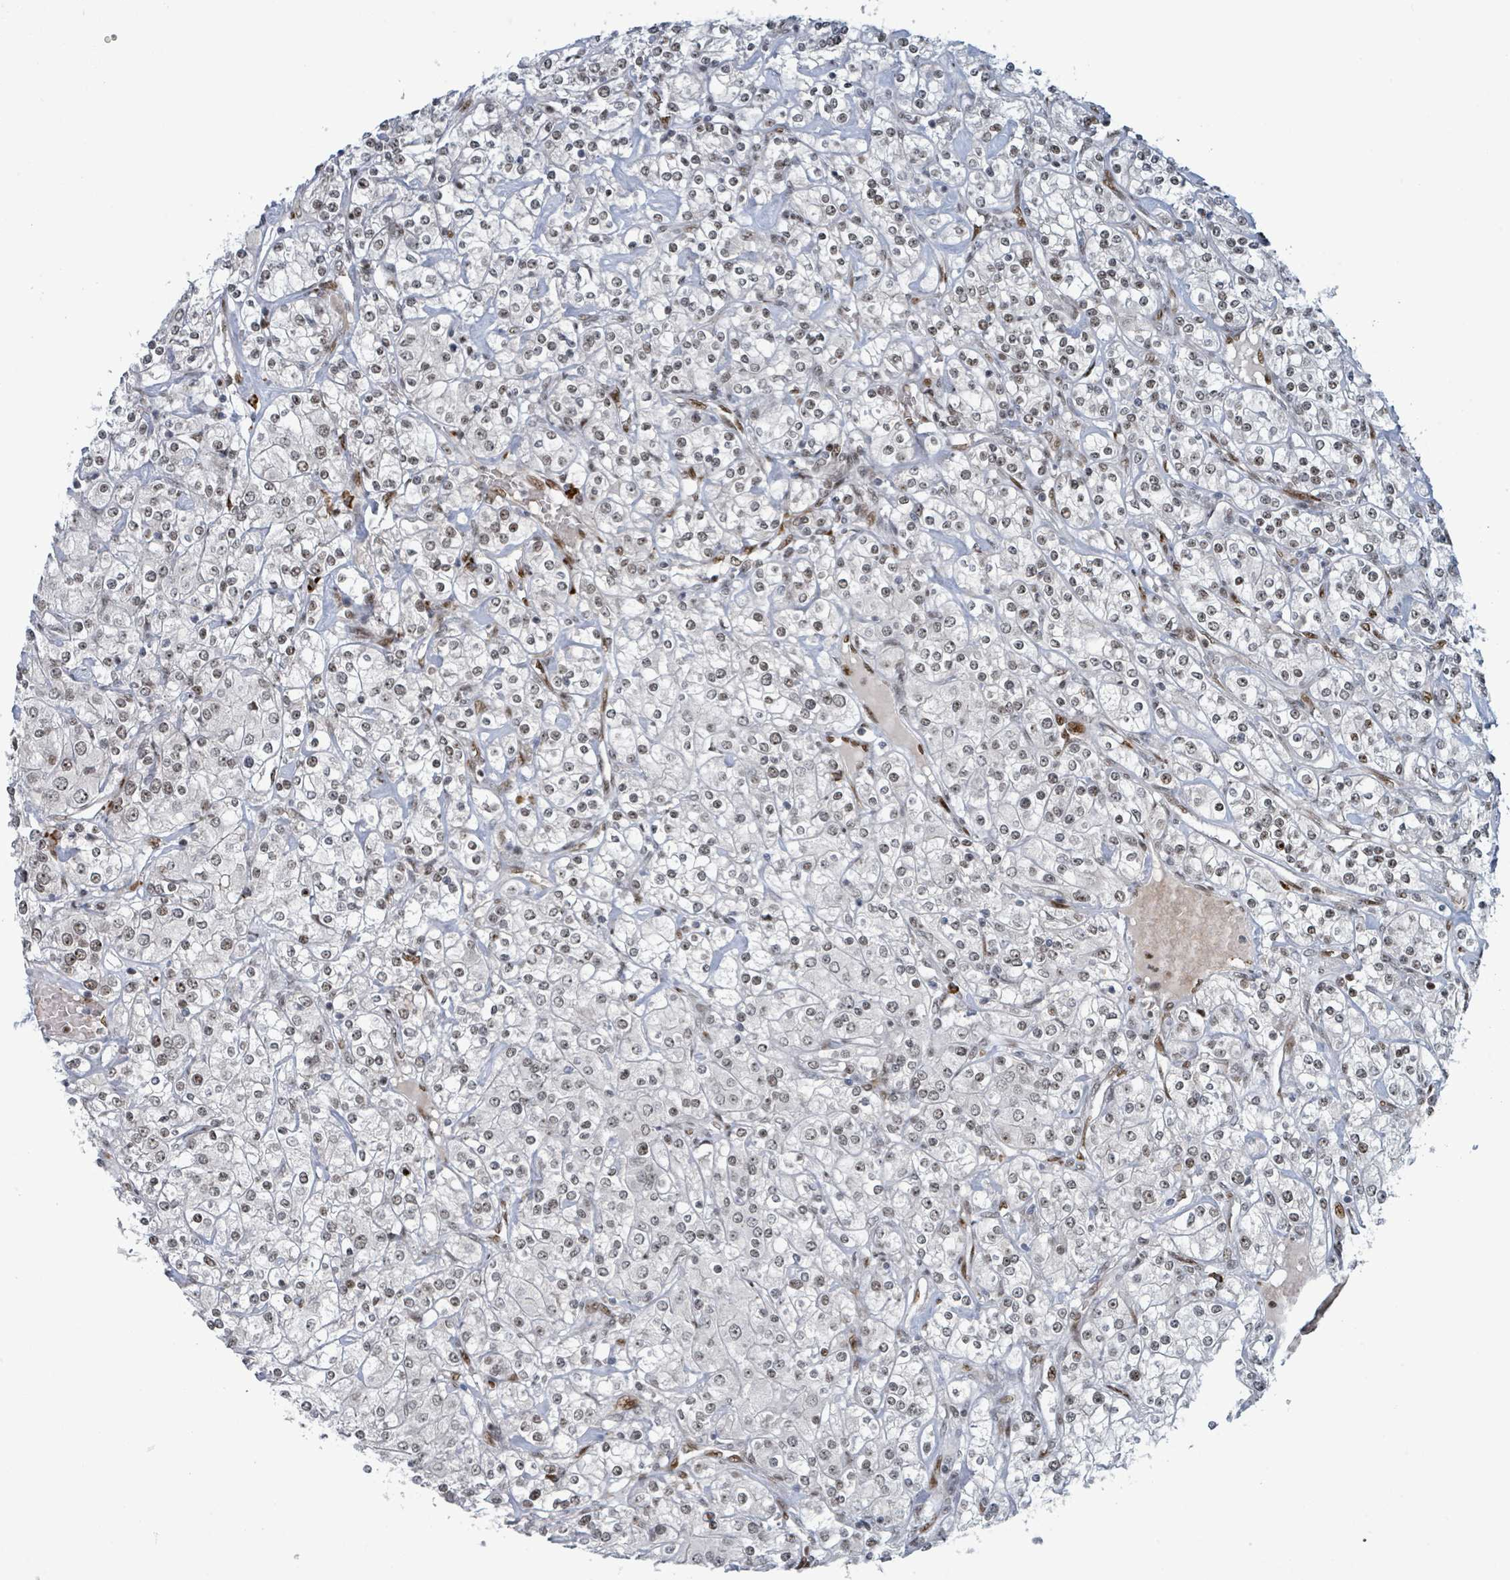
{"staining": {"intensity": "weak", "quantity": "25%-75%", "location": "nuclear"}, "tissue": "renal cancer", "cell_type": "Tumor cells", "image_type": "cancer", "snomed": [{"axis": "morphology", "description": "Adenocarcinoma, NOS"}, {"axis": "topography", "description": "Kidney"}], "caption": "Immunohistochemical staining of human renal adenocarcinoma demonstrates low levels of weak nuclear protein staining in approximately 25%-75% of tumor cells. The protein of interest is stained brown, and the nuclei are stained in blue (DAB (3,3'-diaminobenzidine) IHC with brightfield microscopy, high magnification).", "gene": "KLF3", "patient": {"sex": "male", "age": 77}}